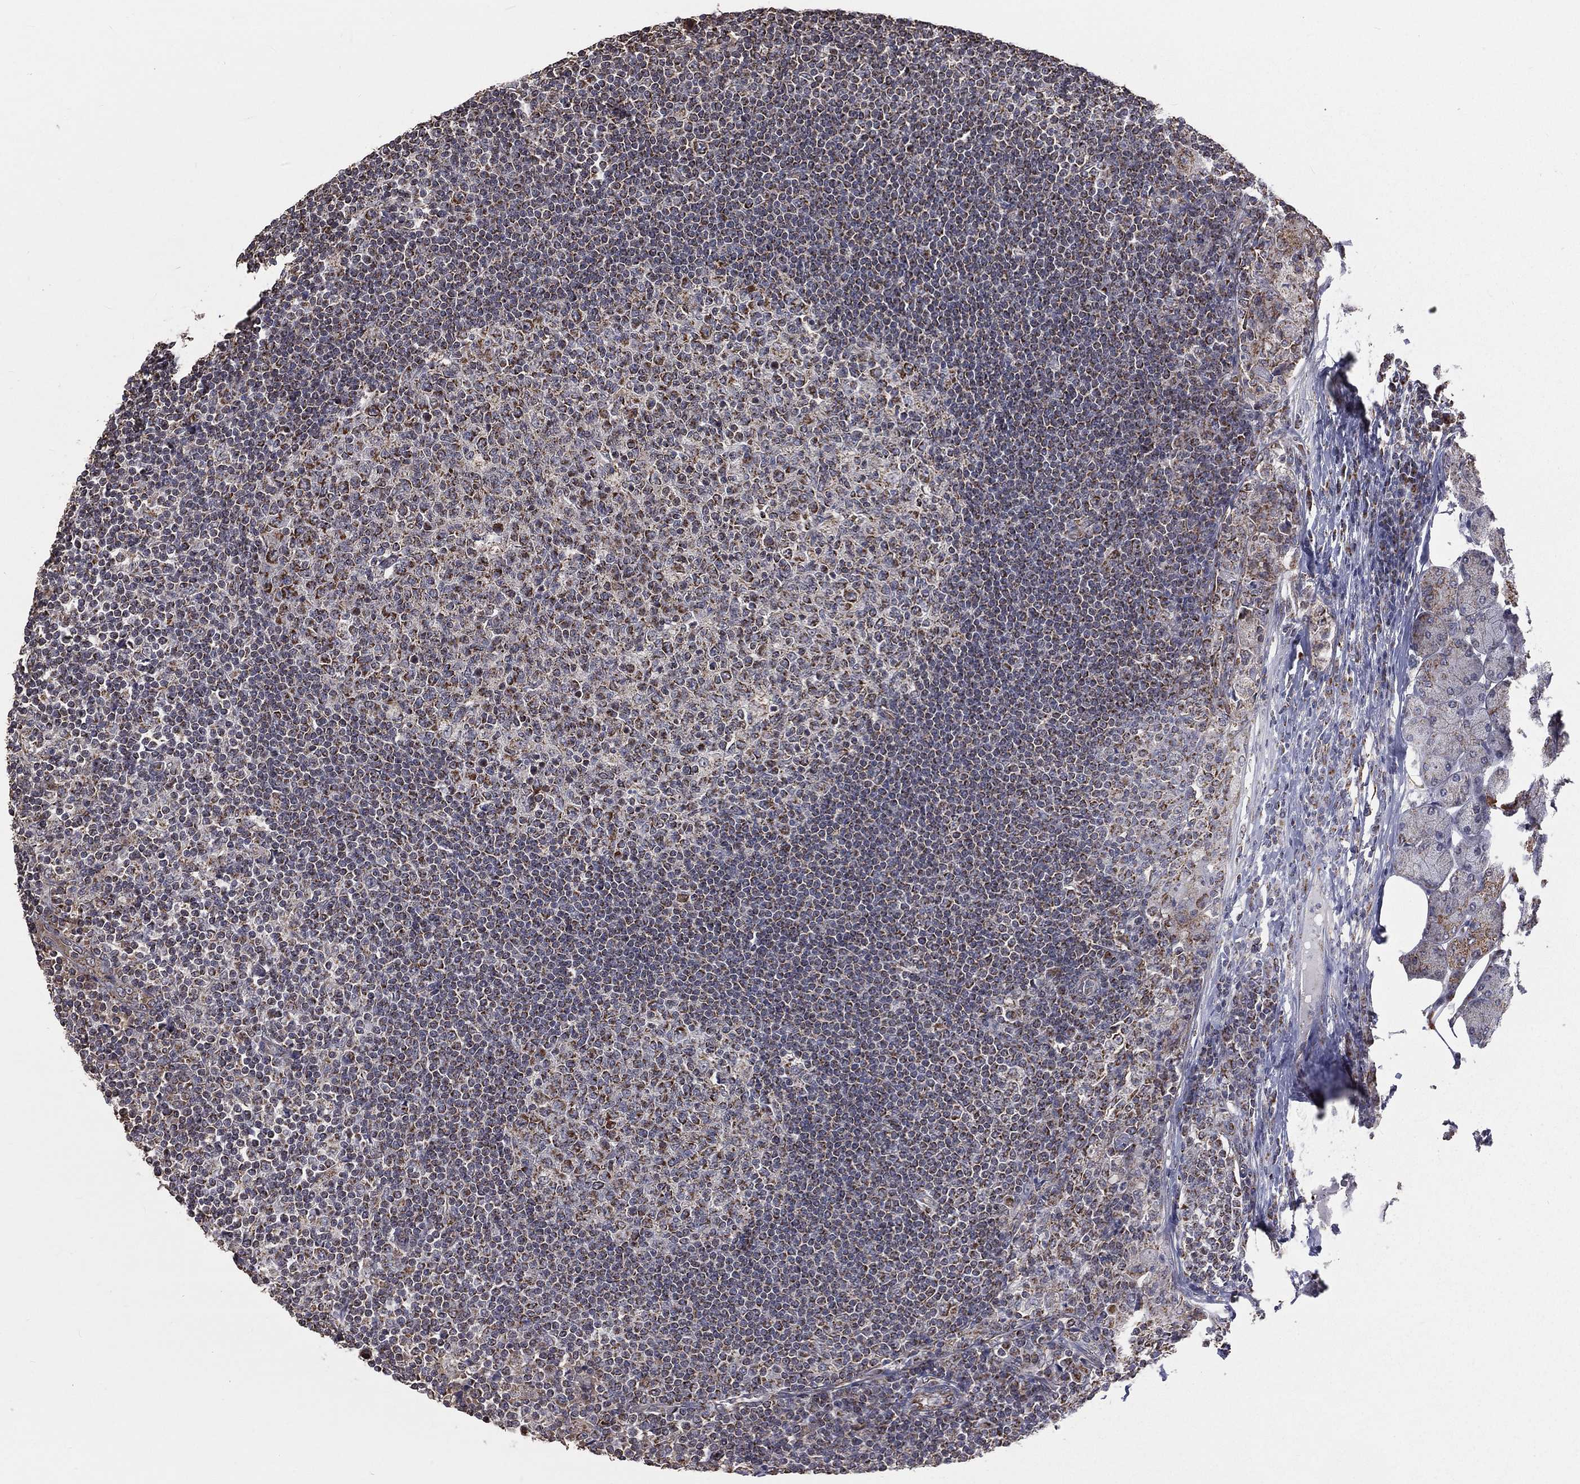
{"staining": {"intensity": "strong", "quantity": "<25%", "location": "cytoplasmic/membranous"}, "tissue": "lymph node", "cell_type": "Germinal center cells", "image_type": "normal", "snomed": [{"axis": "morphology", "description": "Normal tissue, NOS"}, {"axis": "topography", "description": "Lymph node"}, {"axis": "topography", "description": "Salivary gland"}], "caption": "DAB (3,3'-diaminobenzidine) immunohistochemical staining of benign human lymph node demonstrates strong cytoplasmic/membranous protein positivity in approximately <25% of germinal center cells. (DAB IHC with brightfield microscopy, high magnification).", "gene": "MRPL46", "patient": {"sex": "male", "age": 83}}